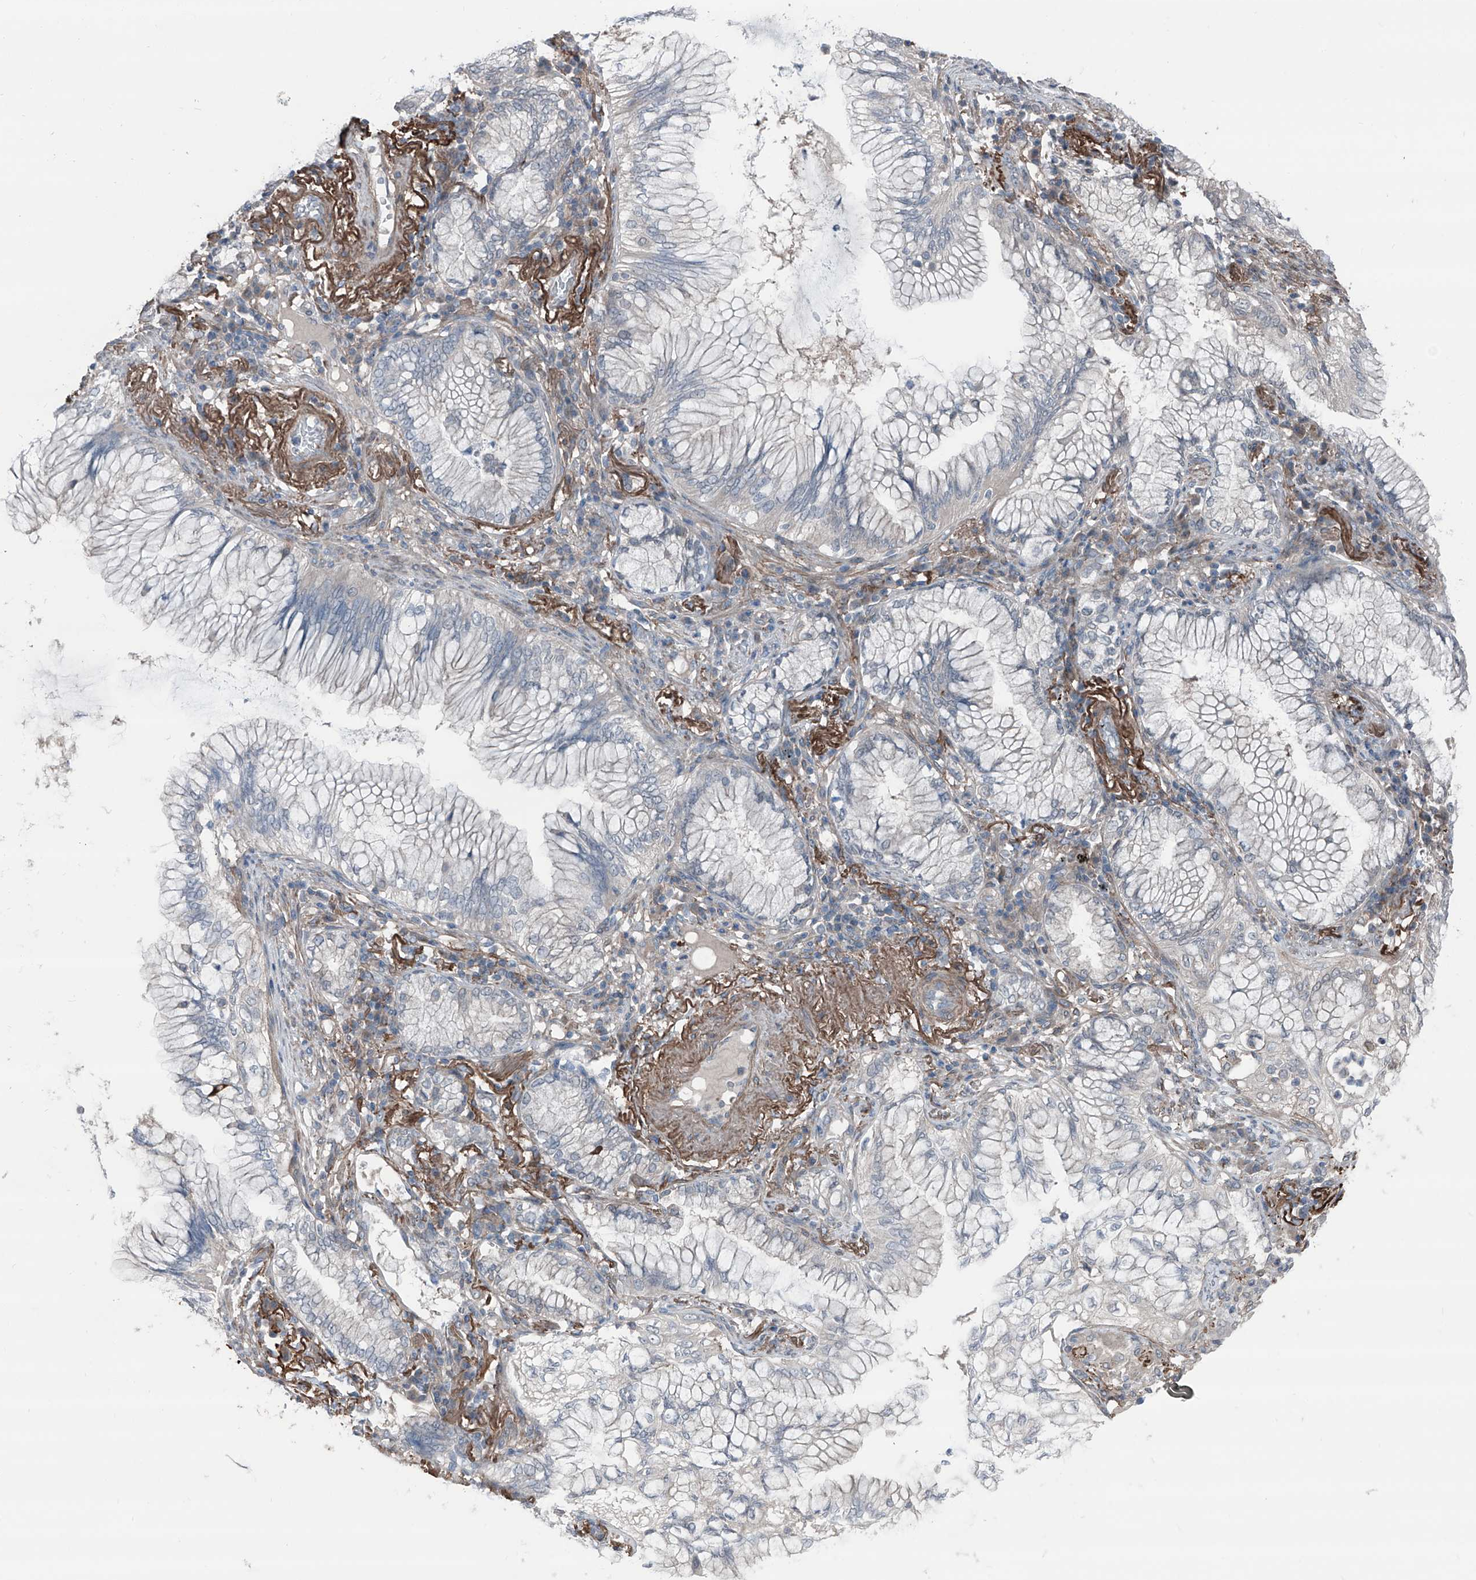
{"staining": {"intensity": "negative", "quantity": "none", "location": "none"}, "tissue": "lung cancer", "cell_type": "Tumor cells", "image_type": "cancer", "snomed": [{"axis": "morphology", "description": "Adenocarcinoma, NOS"}, {"axis": "topography", "description": "Lung"}], "caption": "There is no significant expression in tumor cells of lung adenocarcinoma.", "gene": "HSPB11", "patient": {"sex": "female", "age": 70}}